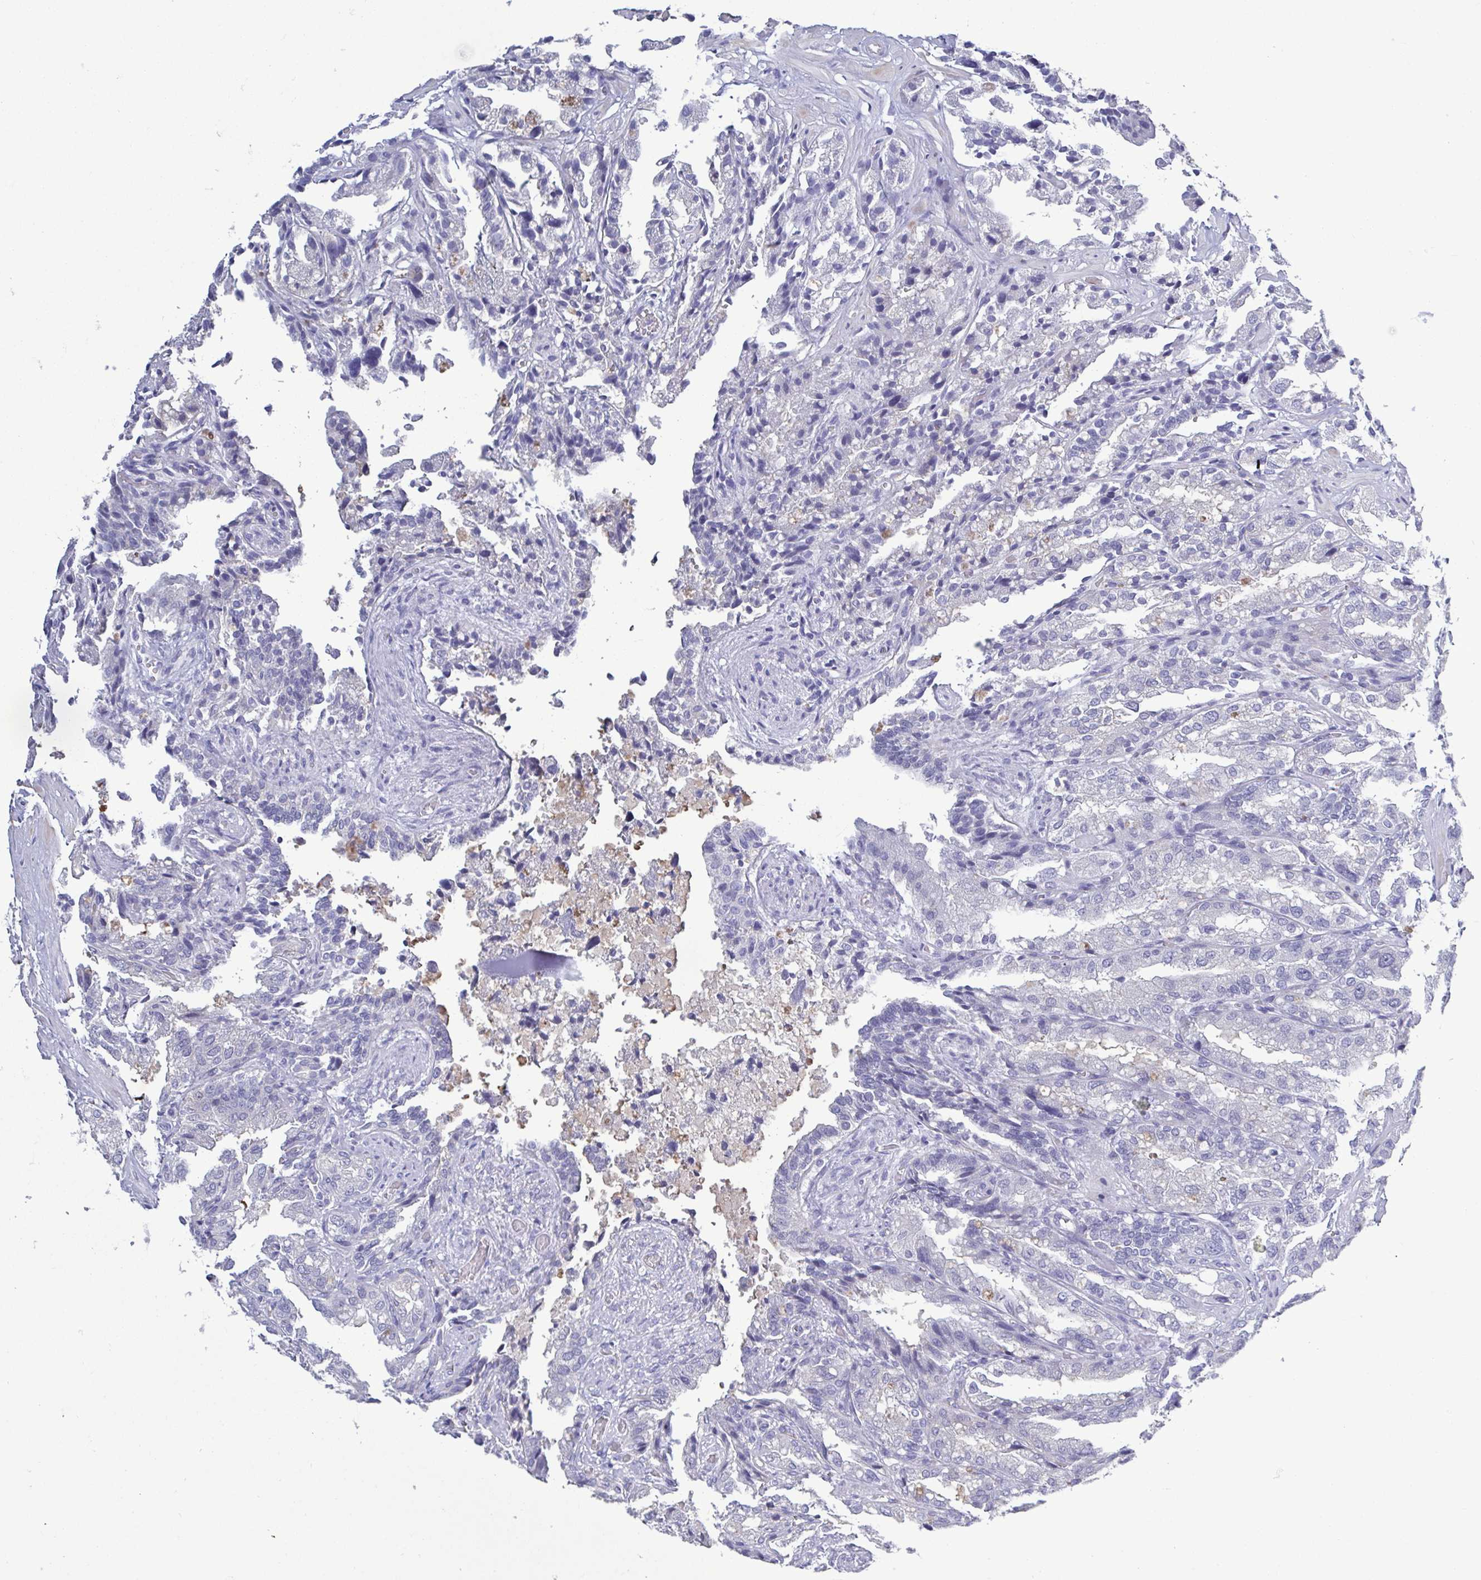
{"staining": {"intensity": "negative", "quantity": "none", "location": "none"}, "tissue": "seminal vesicle", "cell_type": "Glandular cells", "image_type": "normal", "snomed": [{"axis": "morphology", "description": "Normal tissue, NOS"}, {"axis": "topography", "description": "Seminal veicle"}], "caption": "High magnification brightfield microscopy of benign seminal vesicle stained with DAB (brown) and counterstained with hematoxylin (blue): glandular cells show no significant expression. The staining is performed using DAB (3,3'-diaminobenzidine) brown chromogen with nuclei counter-stained in using hematoxylin.", "gene": "TEX12", "patient": {"sex": "male", "age": 57}}